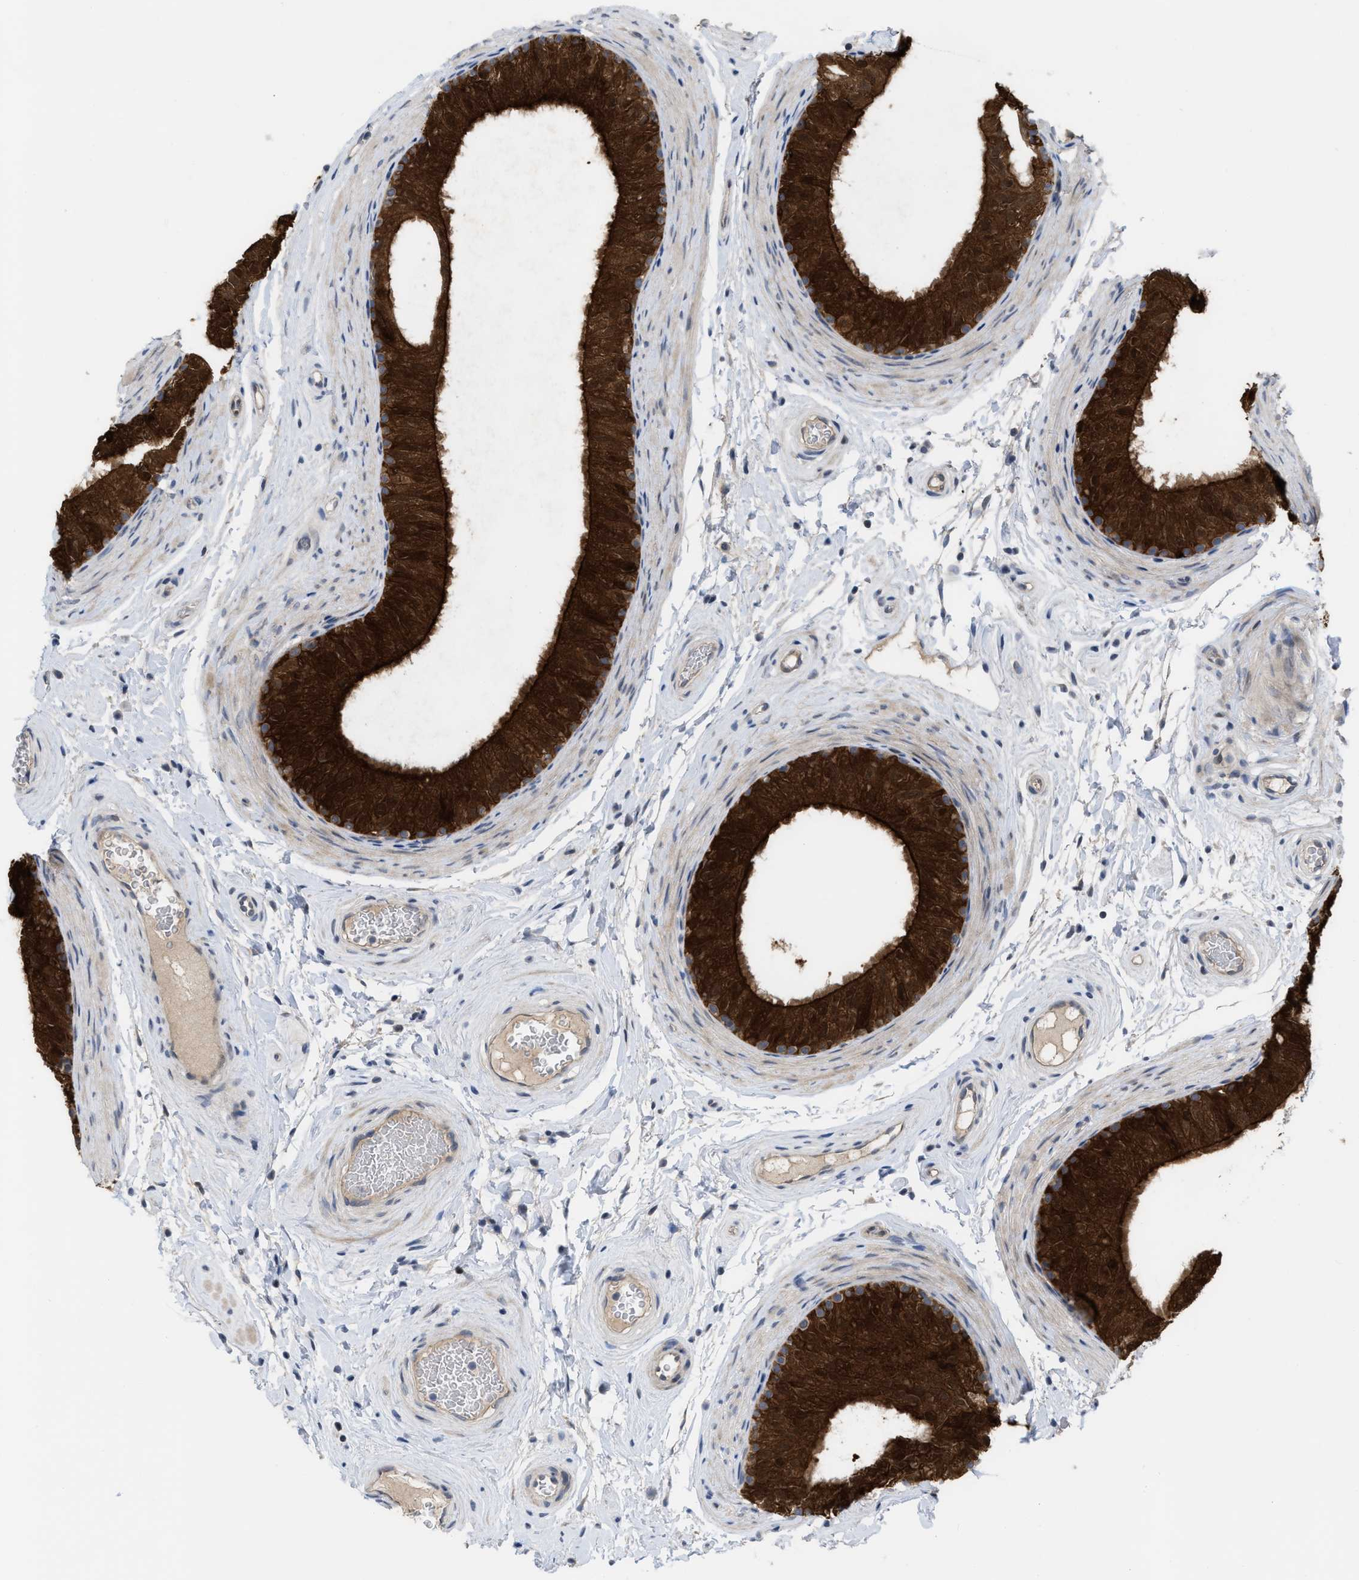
{"staining": {"intensity": "strong", "quantity": ">75%", "location": "cytoplasmic/membranous"}, "tissue": "epididymis", "cell_type": "Glandular cells", "image_type": "normal", "snomed": [{"axis": "morphology", "description": "Normal tissue, NOS"}, {"axis": "topography", "description": "Epididymis"}], "caption": "Glandular cells demonstrate strong cytoplasmic/membranous expression in approximately >75% of cells in normal epididymis. (brown staining indicates protein expression, while blue staining denotes nuclei).", "gene": "LDAF1", "patient": {"sex": "male", "age": 34}}